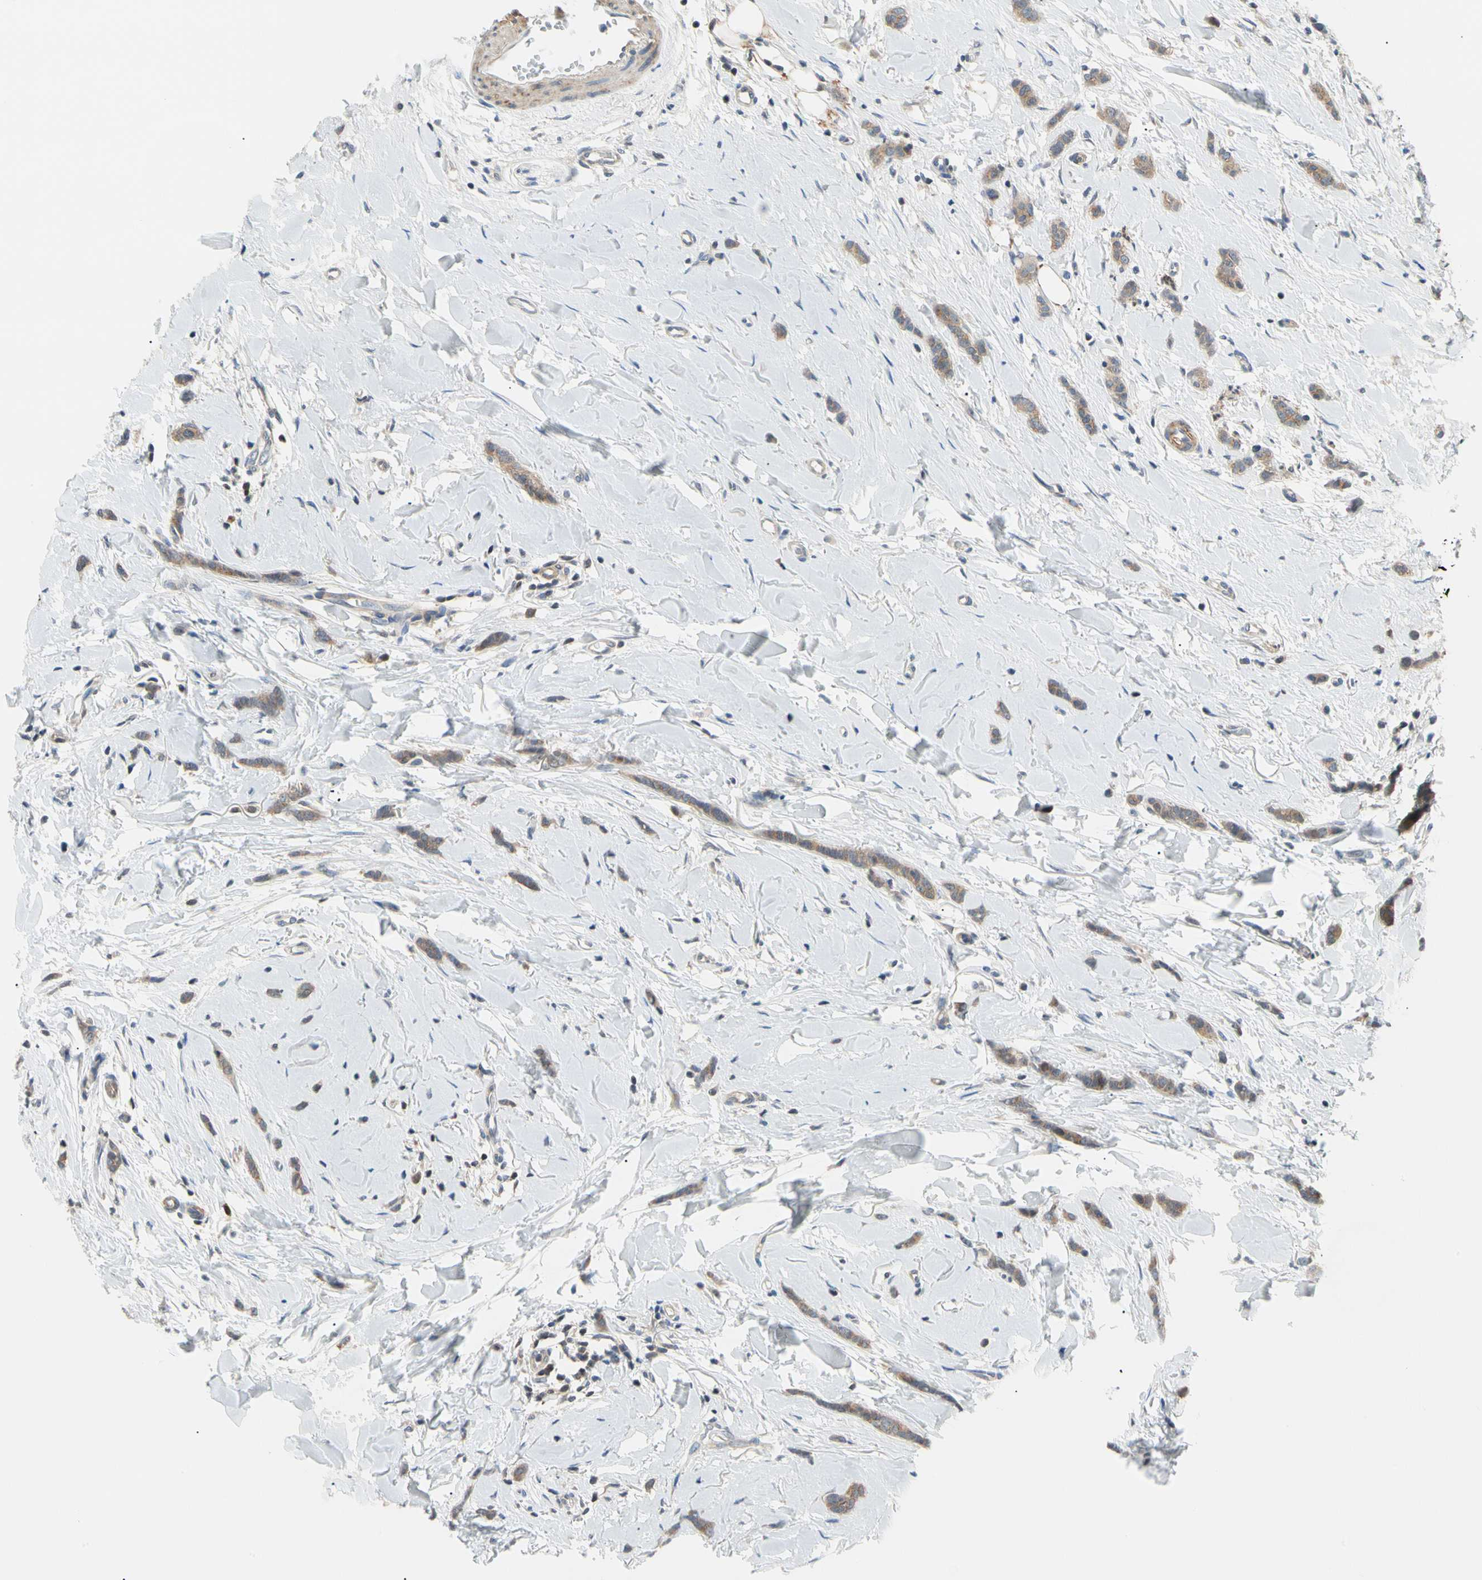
{"staining": {"intensity": "moderate", "quantity": ">75%", "location": "cytoplasmic/membranous"}, "tissue": "breast cancer", "cell_type": "Tumor cells", "image_type": "cancer", "snomed": [{"axis": "morphology", "description": "Lobular carcinoma"}, {"axis": "topography", "description": "Skin"}, {"axis": "topography", "description": "Breast"}], "caption": "This image reveals immunohistochemistry staining of human breast cancer (lobular carcinoma), with medium moderate cytoplasmic/membranous expression in about >75% of tumor cells.", "gene": "SEC23B", "patient": {"sex": "female", "age": 46}}